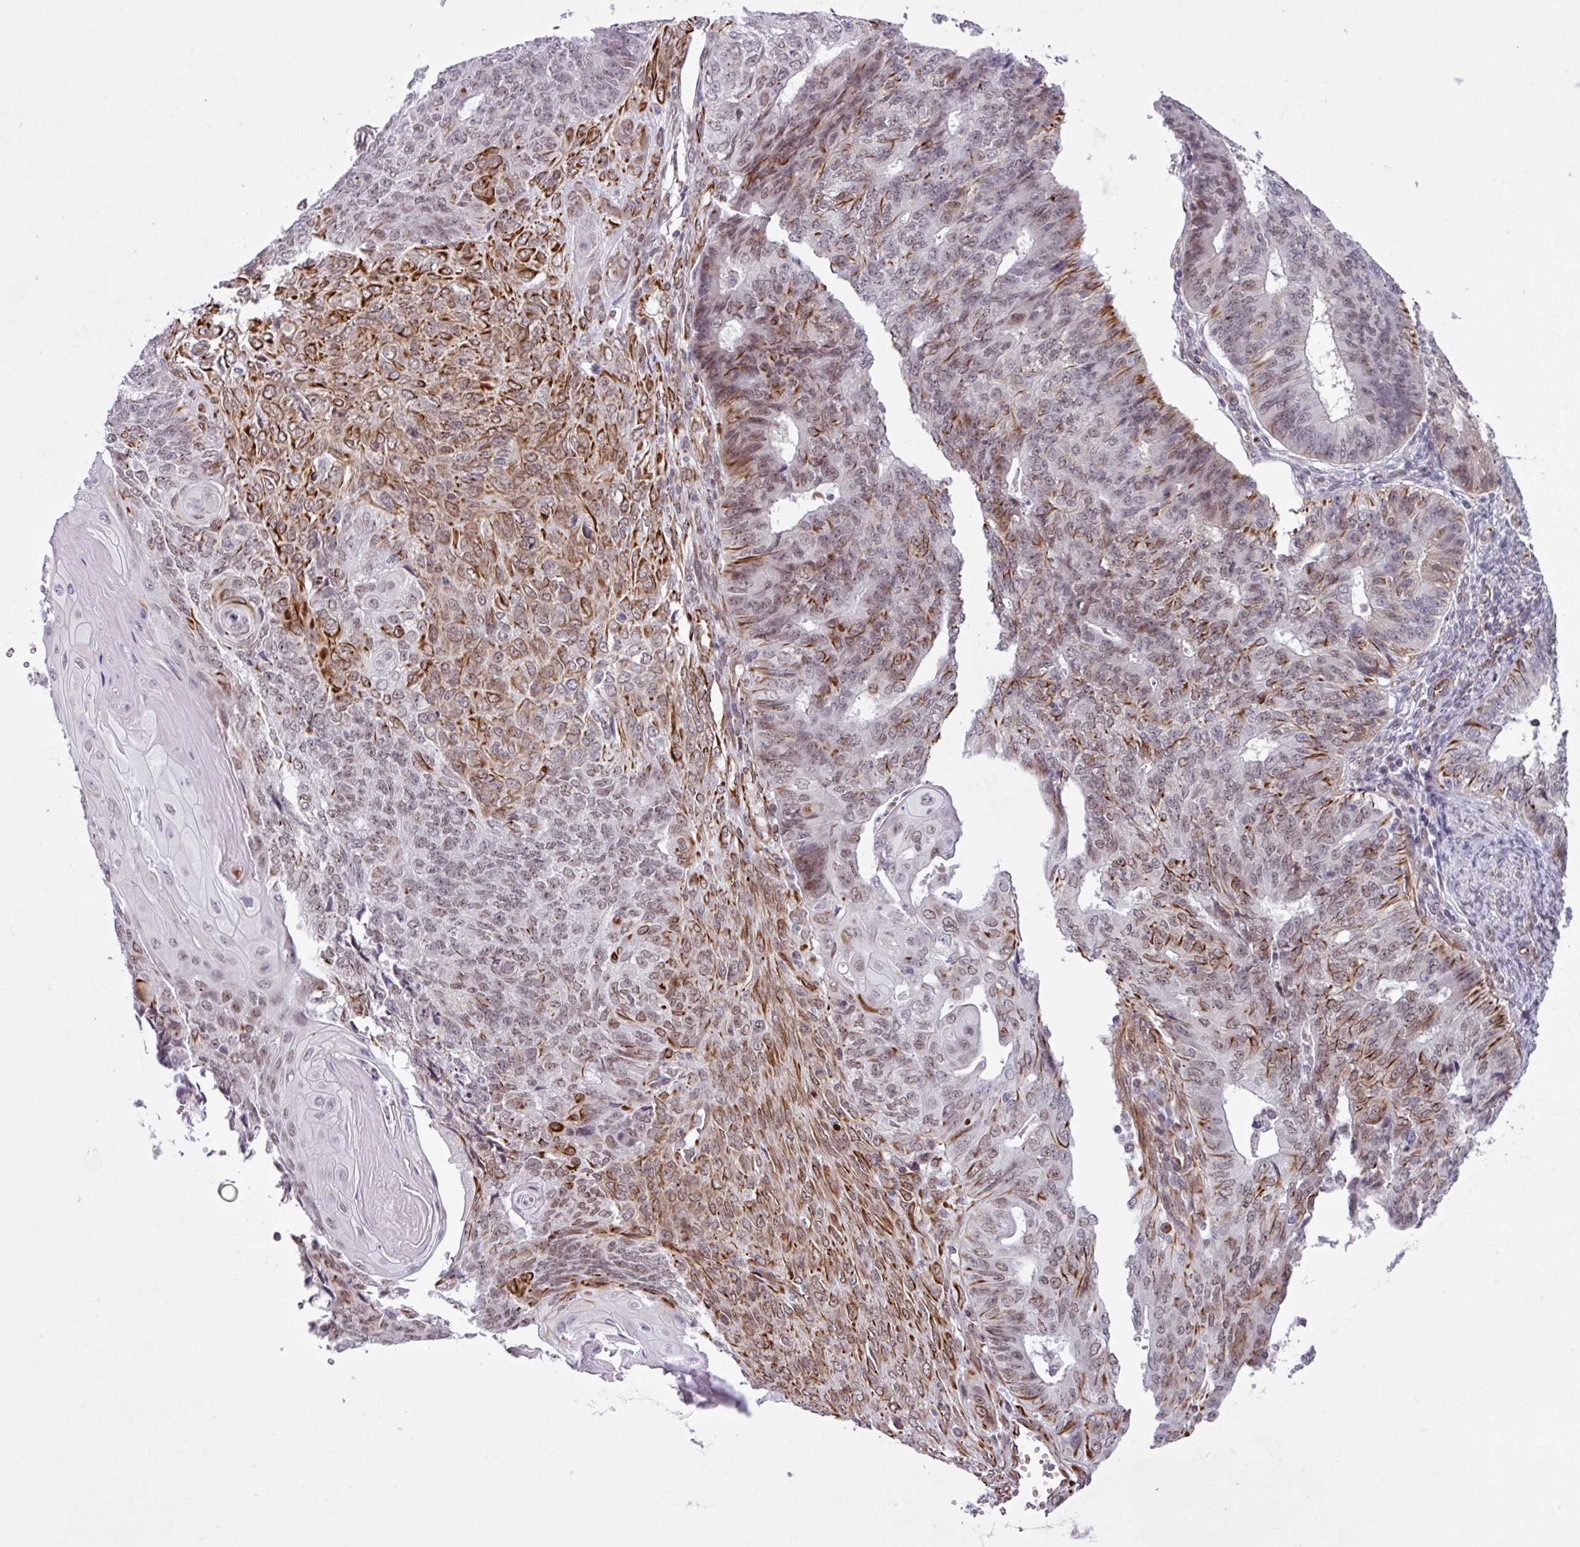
{"staining": {"intensity": "moderate", "quantity": "25%-75%", "location": "cytoplasmic/membranous,nuclear"}, "tissue": "endometrial cancer", "cell_type": "Tumor cells", "image_type": "cancer", "snomed": [{"axis": "morphology", "description": "Adenocarcinoma, NOS"}, {"axis": "topography", "description": "Endometrium"}], "caption": "IHC histopathology image of endometrial cancer stained for a protein (brown), which demonstrates medium levels of moderate cytoplasmic/membranous and nuclear positivity in about 25%-75% of tumor cells.", "gene": "CHD3", "patient": {"sex": "female", "age": 32}}